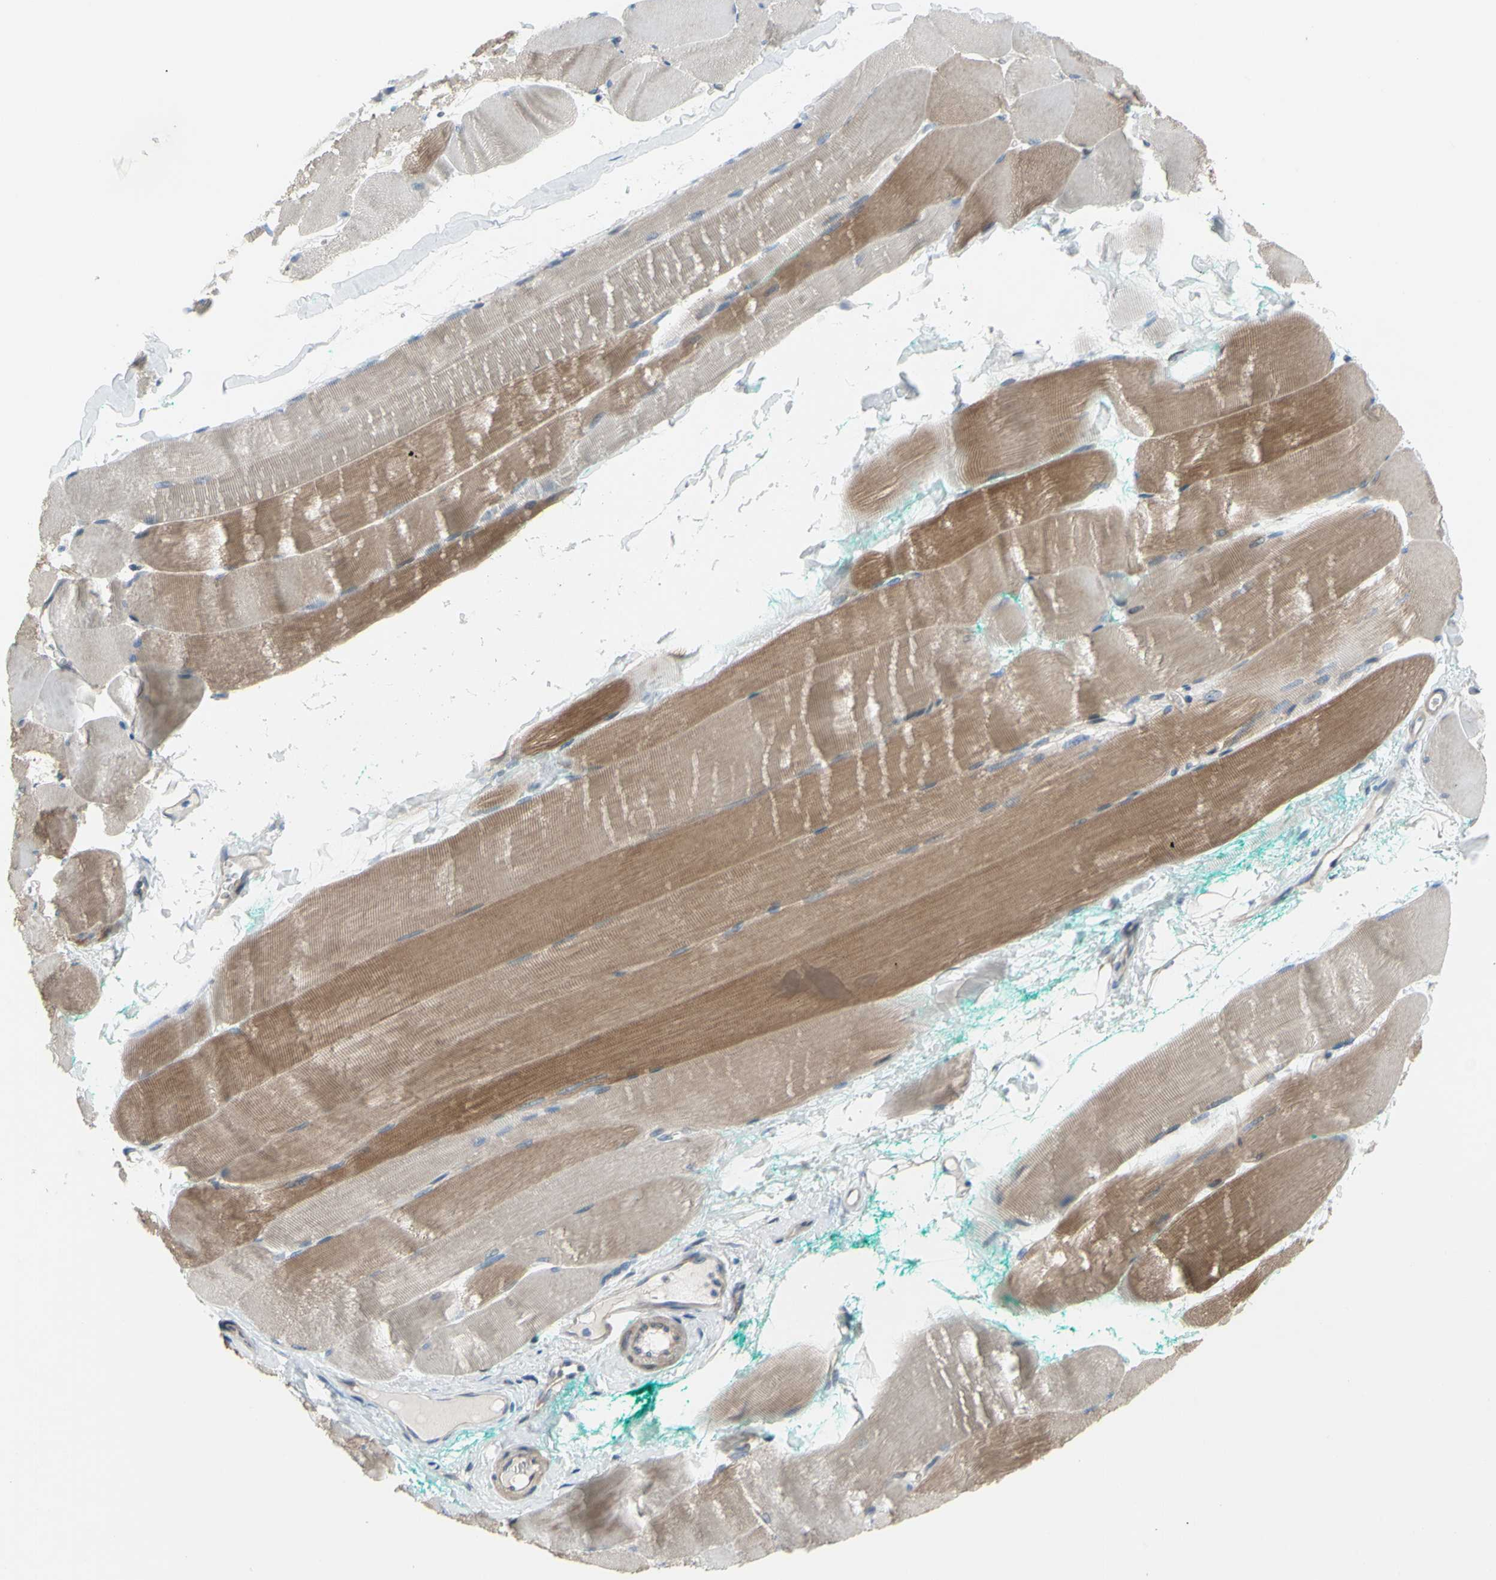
{"staining": {"intensity": "moderate", "quantity": ">75%", "location": "cytoplasmic/membranous"}, "tissue": "skeletal muscle", "cell_type": "Myocytes", "image_type": "normal", "snomed": [{"axis": "morphology", "description": "Normal tissue, NOS"}, {"axis": "morphology", "description": "Squamous cell carcinoma, NOS"}, {"axis": "topography", "description": "Skeletal muscle"}], "caption": "Immunohistochemical staining of normal human skeletal muscle demonstrates >75% levels of moderate cytoplasmic/membranous protein expression in about >75% of myocytes.", "gene": "GRAMD2B", "patient": {"sex": "male", "age": 51}}